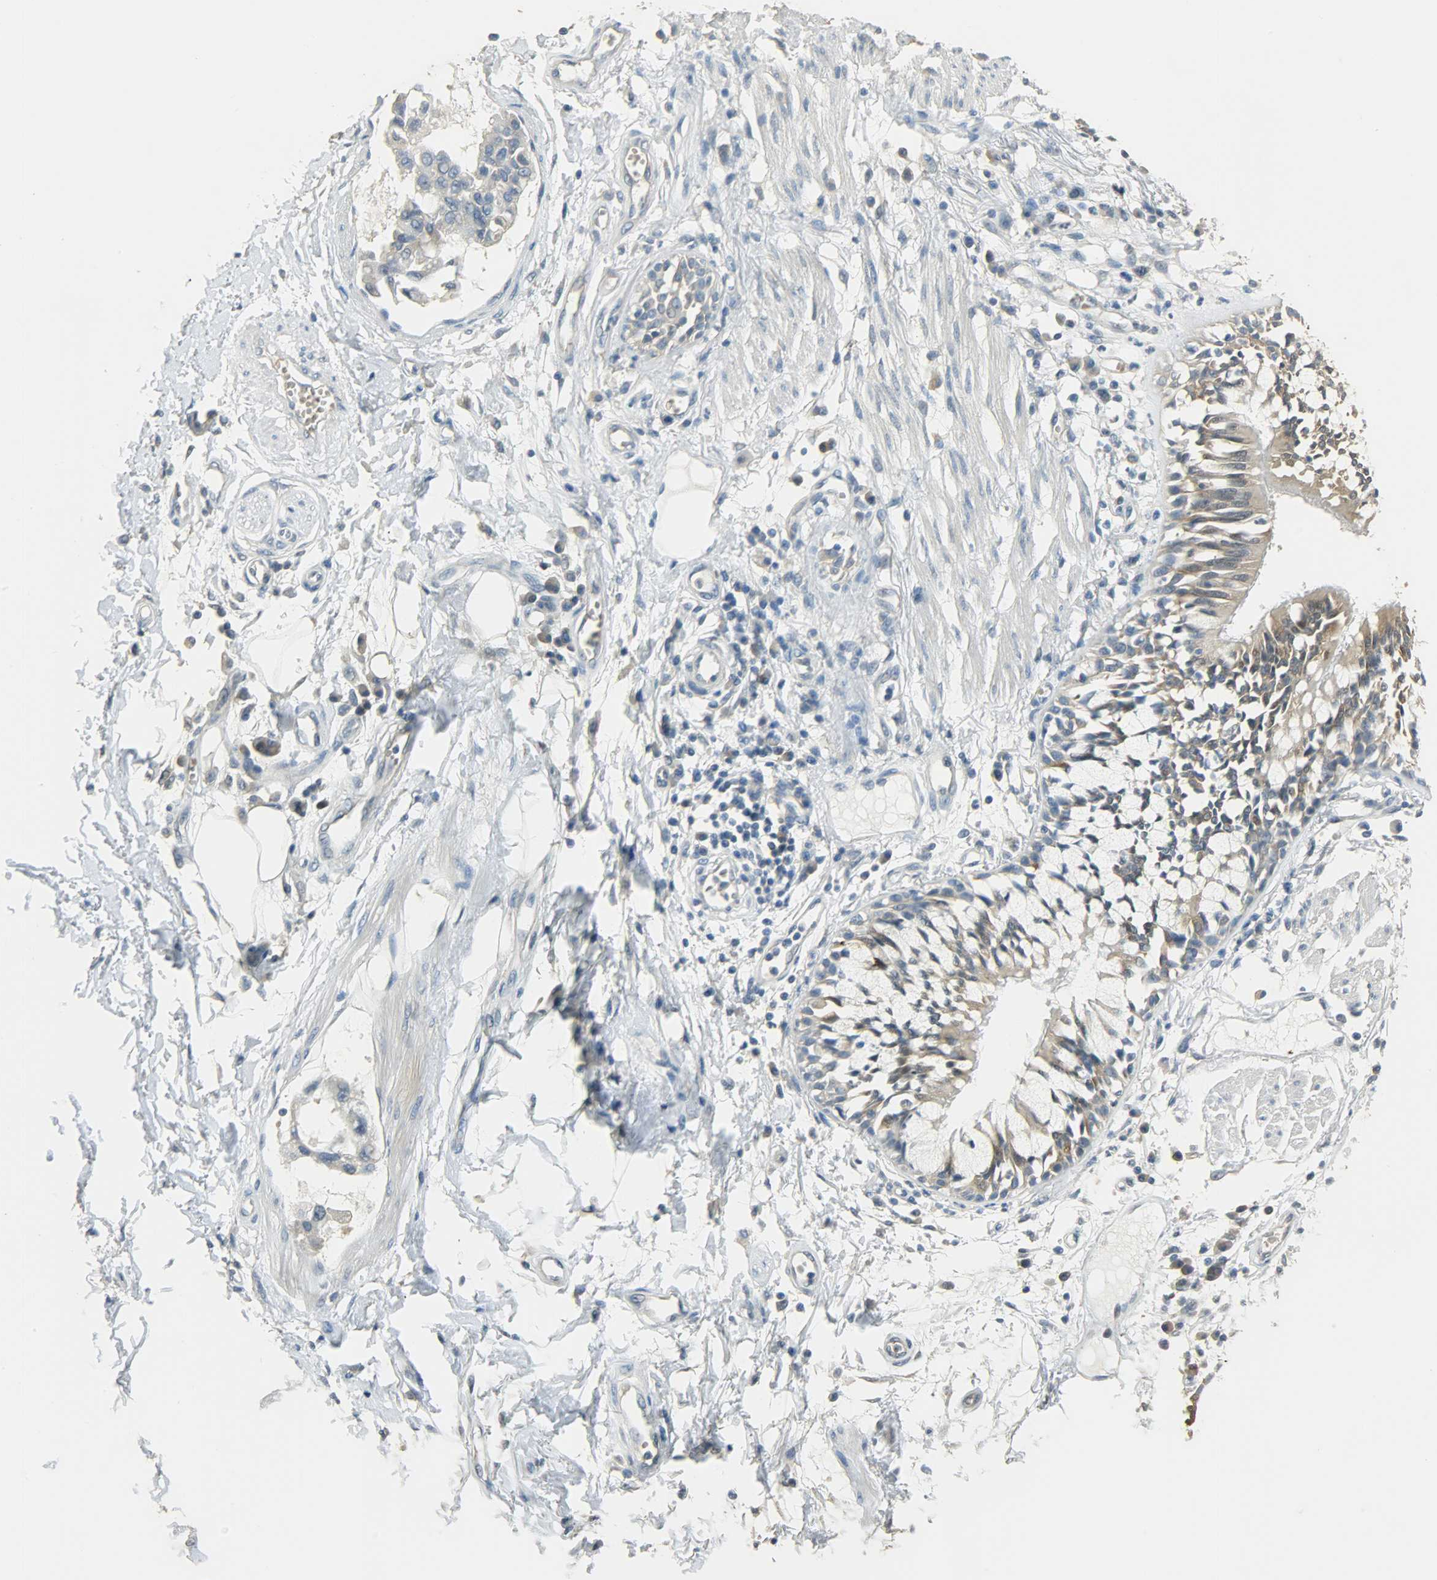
{"staining": {"intensity": "moderate", "quantity": ">75%", "location": "cytoplasmic/membranous"}, "tissue": "adipose tissue", "cell_type": "Adipocytes", "image_type": "normal", "snomed": [{"axis": "morphology", "description": "Normal tissue, NOS"}, {"axis": "morphology", "description": "Adenocarcinoma, NOS"}, {"axis": "topography", "description": "Cartilage tissue"}, {"axis": "topography", "description": "Bronchus"}, {"axis": "topography", "description": "Lung"}], "caption": "Moderate cytoplasmic/membranous expression is seen in approximately >75% of adipocytes in unremarkable adipose tissue.", "gene": "PRMT5", "patient": {"sex": "female", "age": 67}}